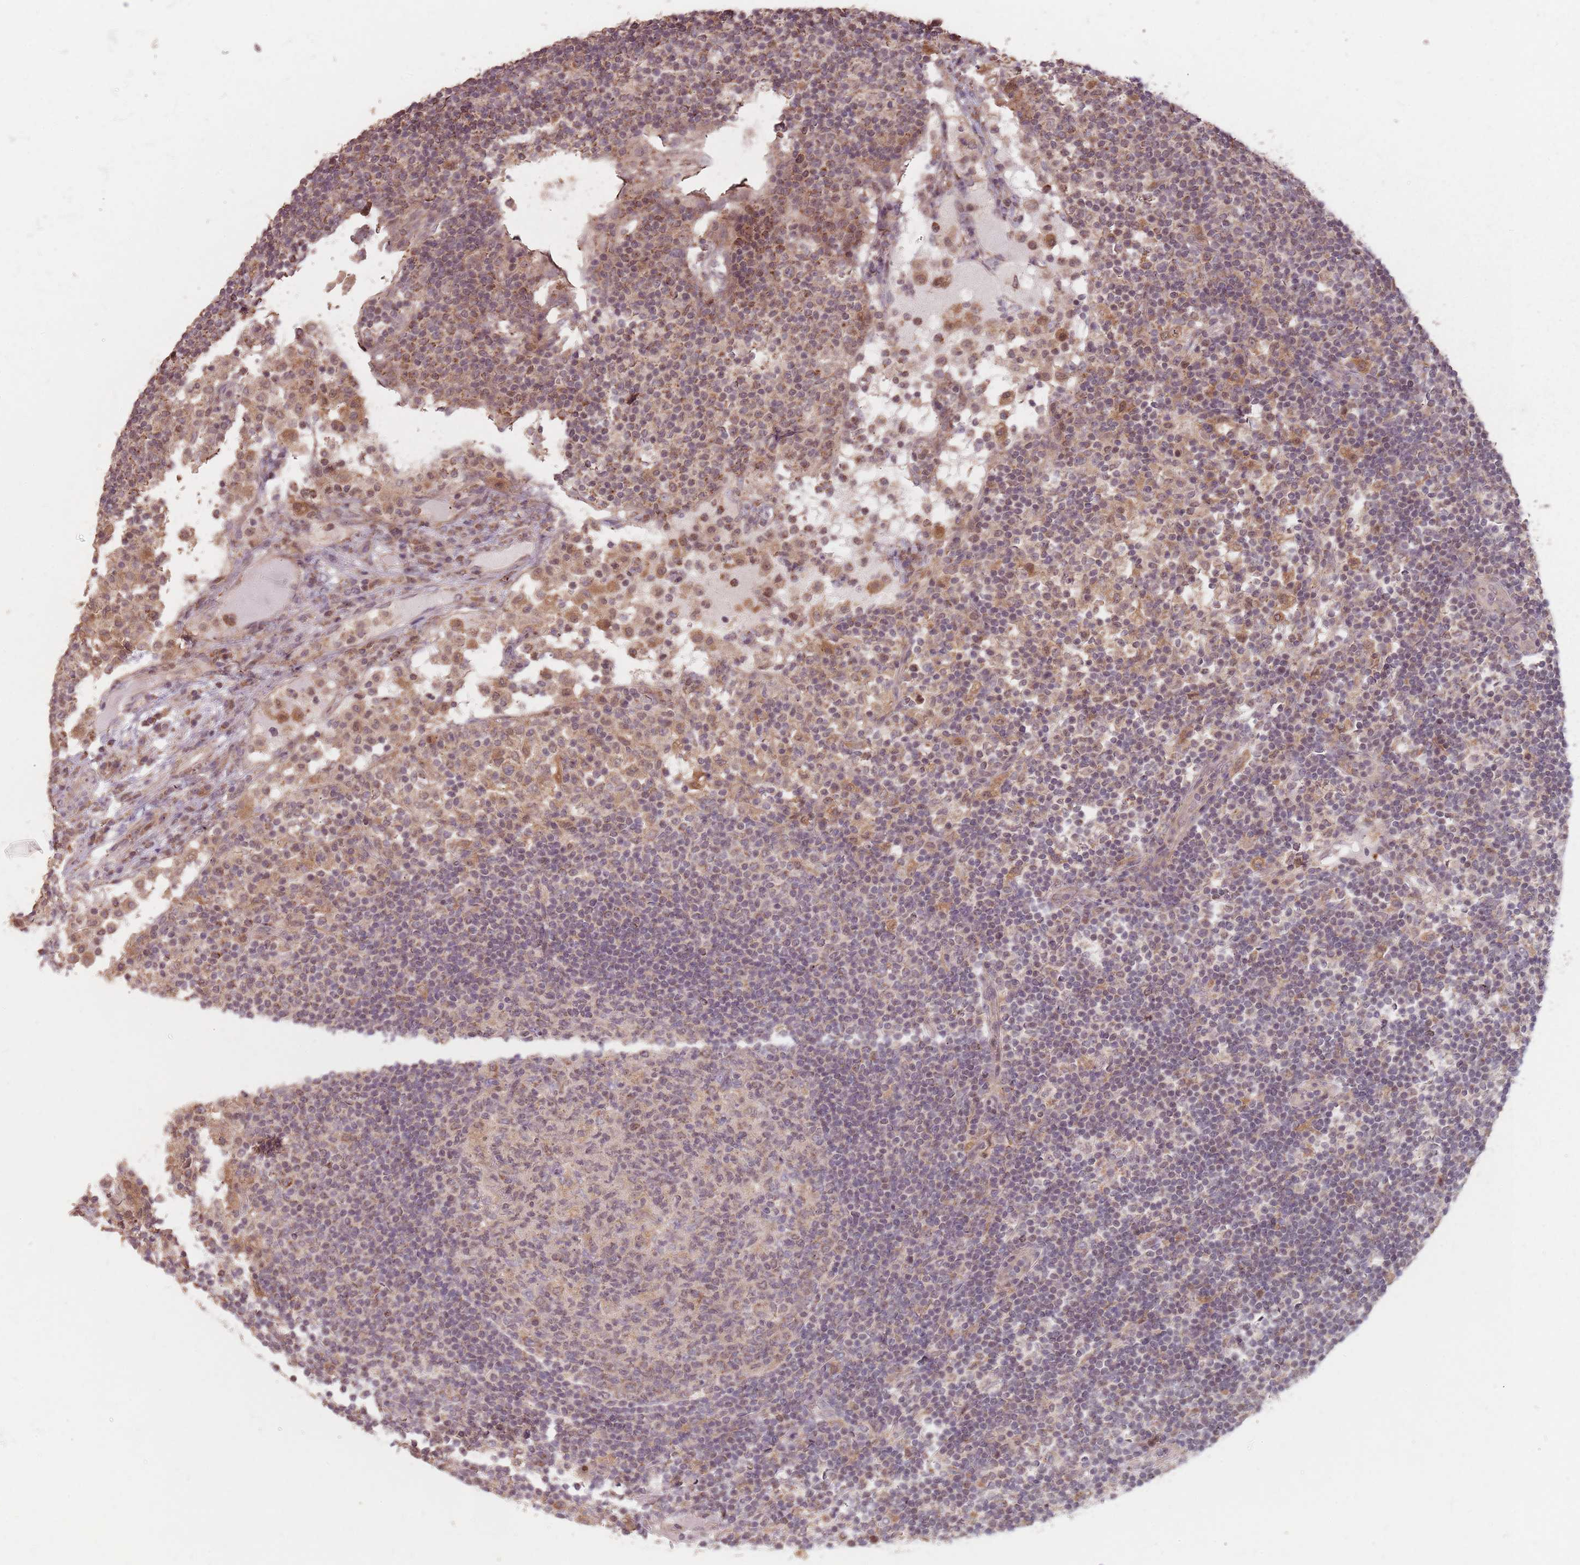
{"staining": {"intensity": "moderate", "quantity": "25%-75%", "location": "cytoplasmic/membranous"}, "tissue": "lymph node", "cell_type": "Germinal center cells", "image_type": "normal", "snomed": [{"axis": "morphology", "description": "Normal tissue, NOS"}, {"axis": "topography", "description": "Lymph node"}], "caption": "The image reveals immunohistochemical staining of benign lymph node. There is moderate cytoplasmic/membranous expression is seen in approximately 25%-75% of germinal center cells.", "gene": "VPS52", "patient": {"sex": "female", "age": 53}}